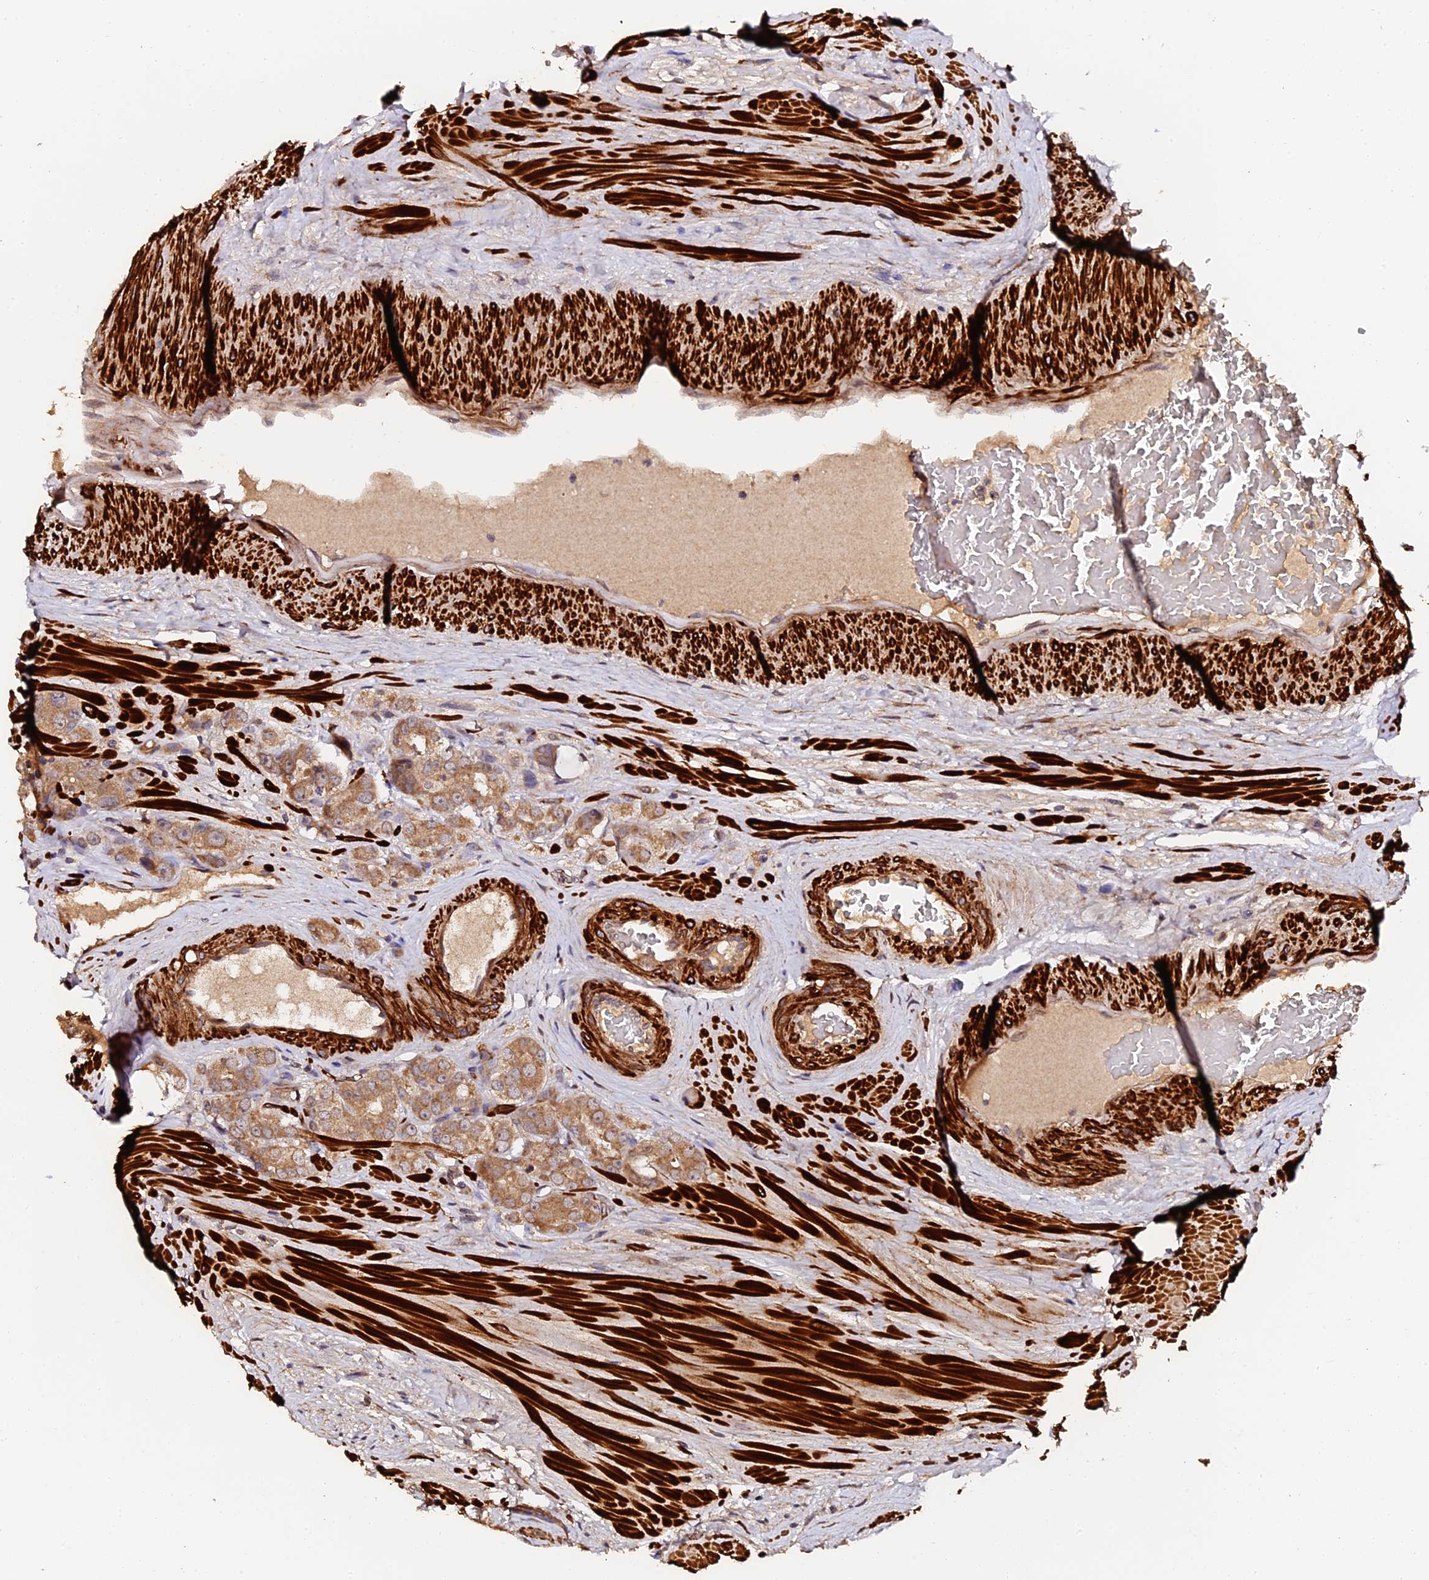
{"staining": {"intensity": "moderate", "quantity": ">75%", "location": "cytoplasmic/membranous"}, "tissue": "prostate cancer", "cell_type": "Tumor cells", "image_type": "cancer", "snomed": [{"axis": "morphology", "description": "Adenocarcinoma, High grade"}, {"axis": "topography", "description": "Prostate"}], "caption": "Moderate cytoplasmic/membranous protein positivity is appreciated in approximately >75% of tumor cells in prostate cancer (adenocarcinoma (high-grade)).", "gene": "TDO2", "patient": {"sex": "male", "age": 65}}